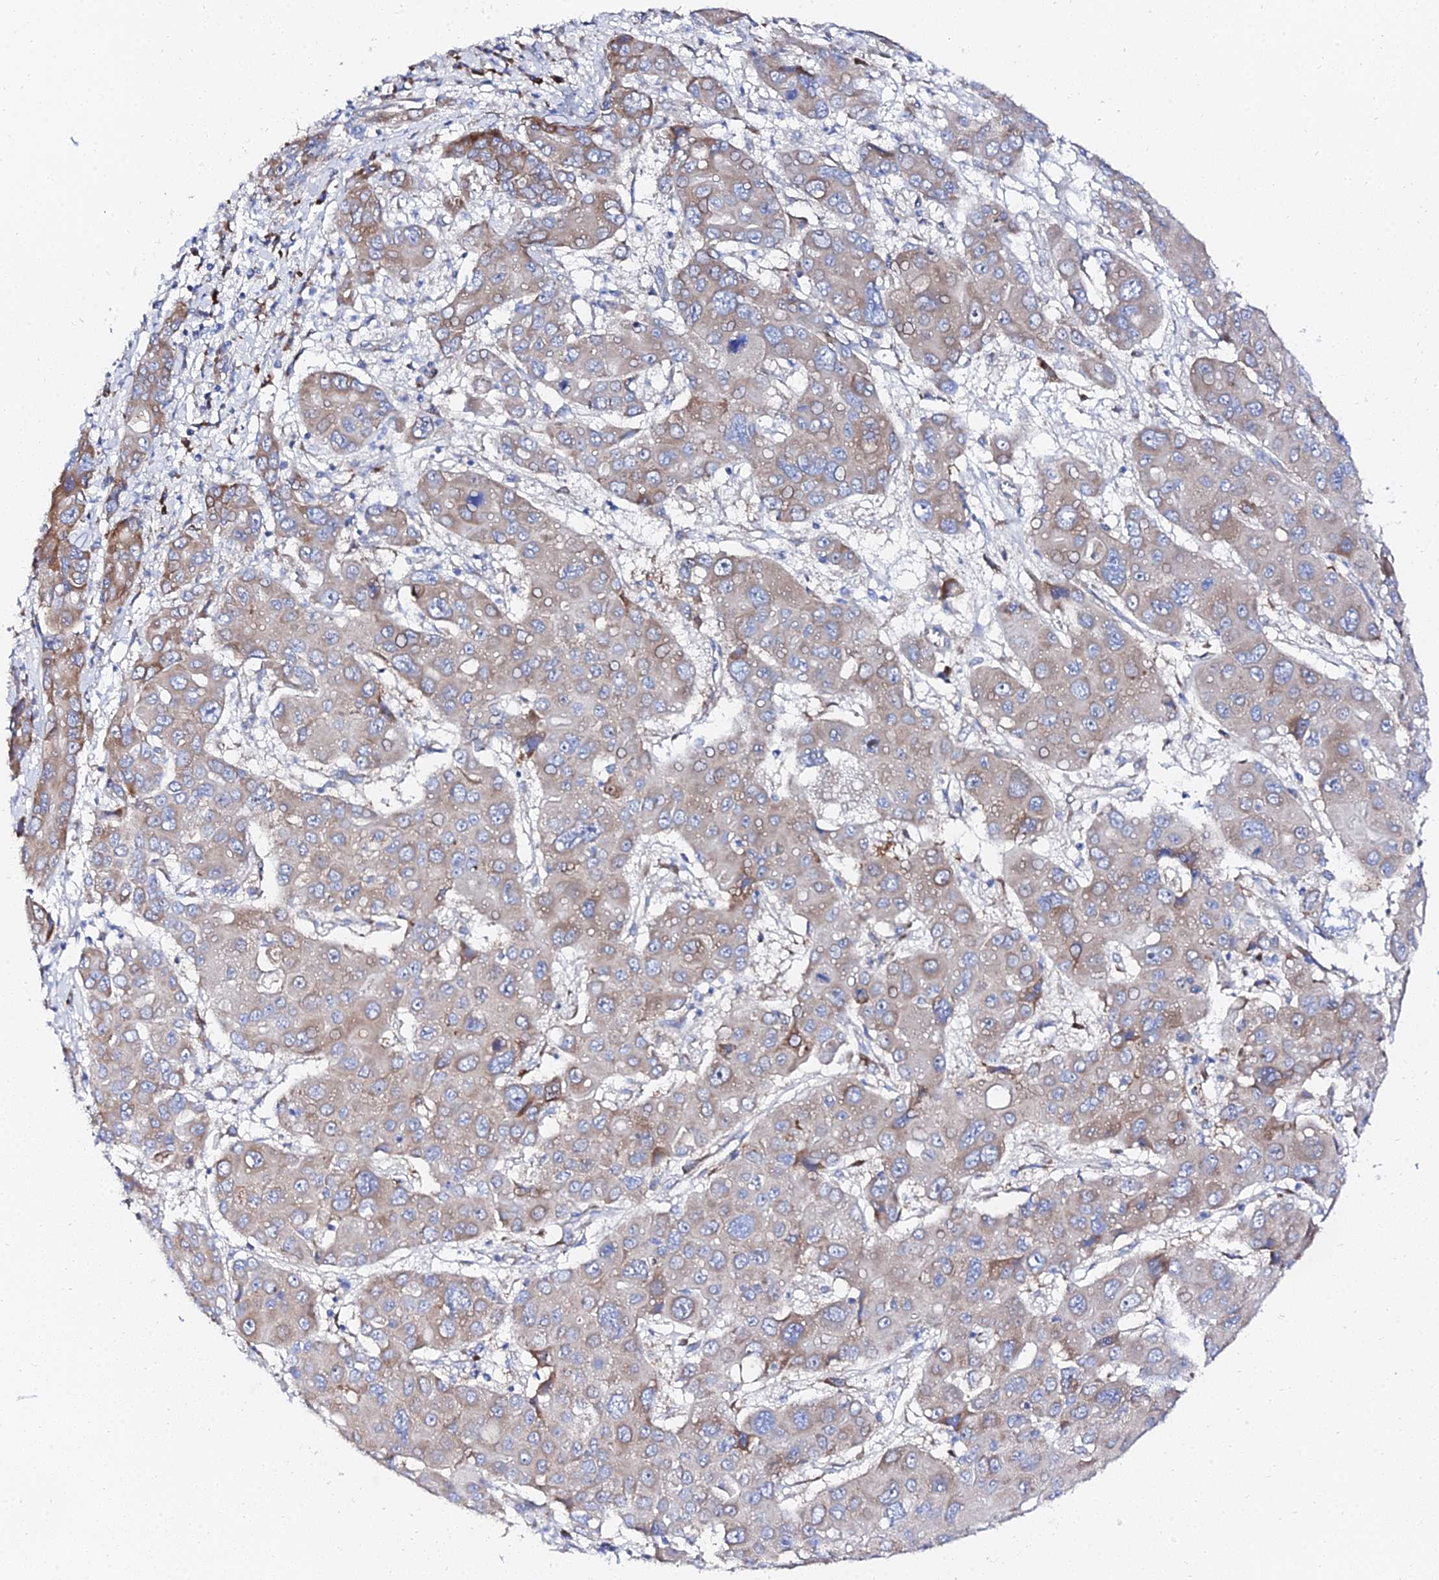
{"staining": {"intensity": "weak", "quantity": ">75%", "location": "cytoplasmic/membranous"}, "tissue": "liver cancer", "cell_type": "Tumor cells", "image_type": "cancer", "snomed": [{"axis": "morphology", "description": "Cholangiocarcinoma"}, {"axis": "topography", "description": "Liver"}], "caption": "A micrograph of liver cholangiocarcinoma stained for a protein reveals weak cytoplasmic/membranous brown staining in tumor cells. The protein of interest is stained brown, and the nuclei are stained in blue (DAB IHC with brightfield microscopy, high magnification).", "gene": "PTTG1", "patient": {"sex": "male", "age": 67}}